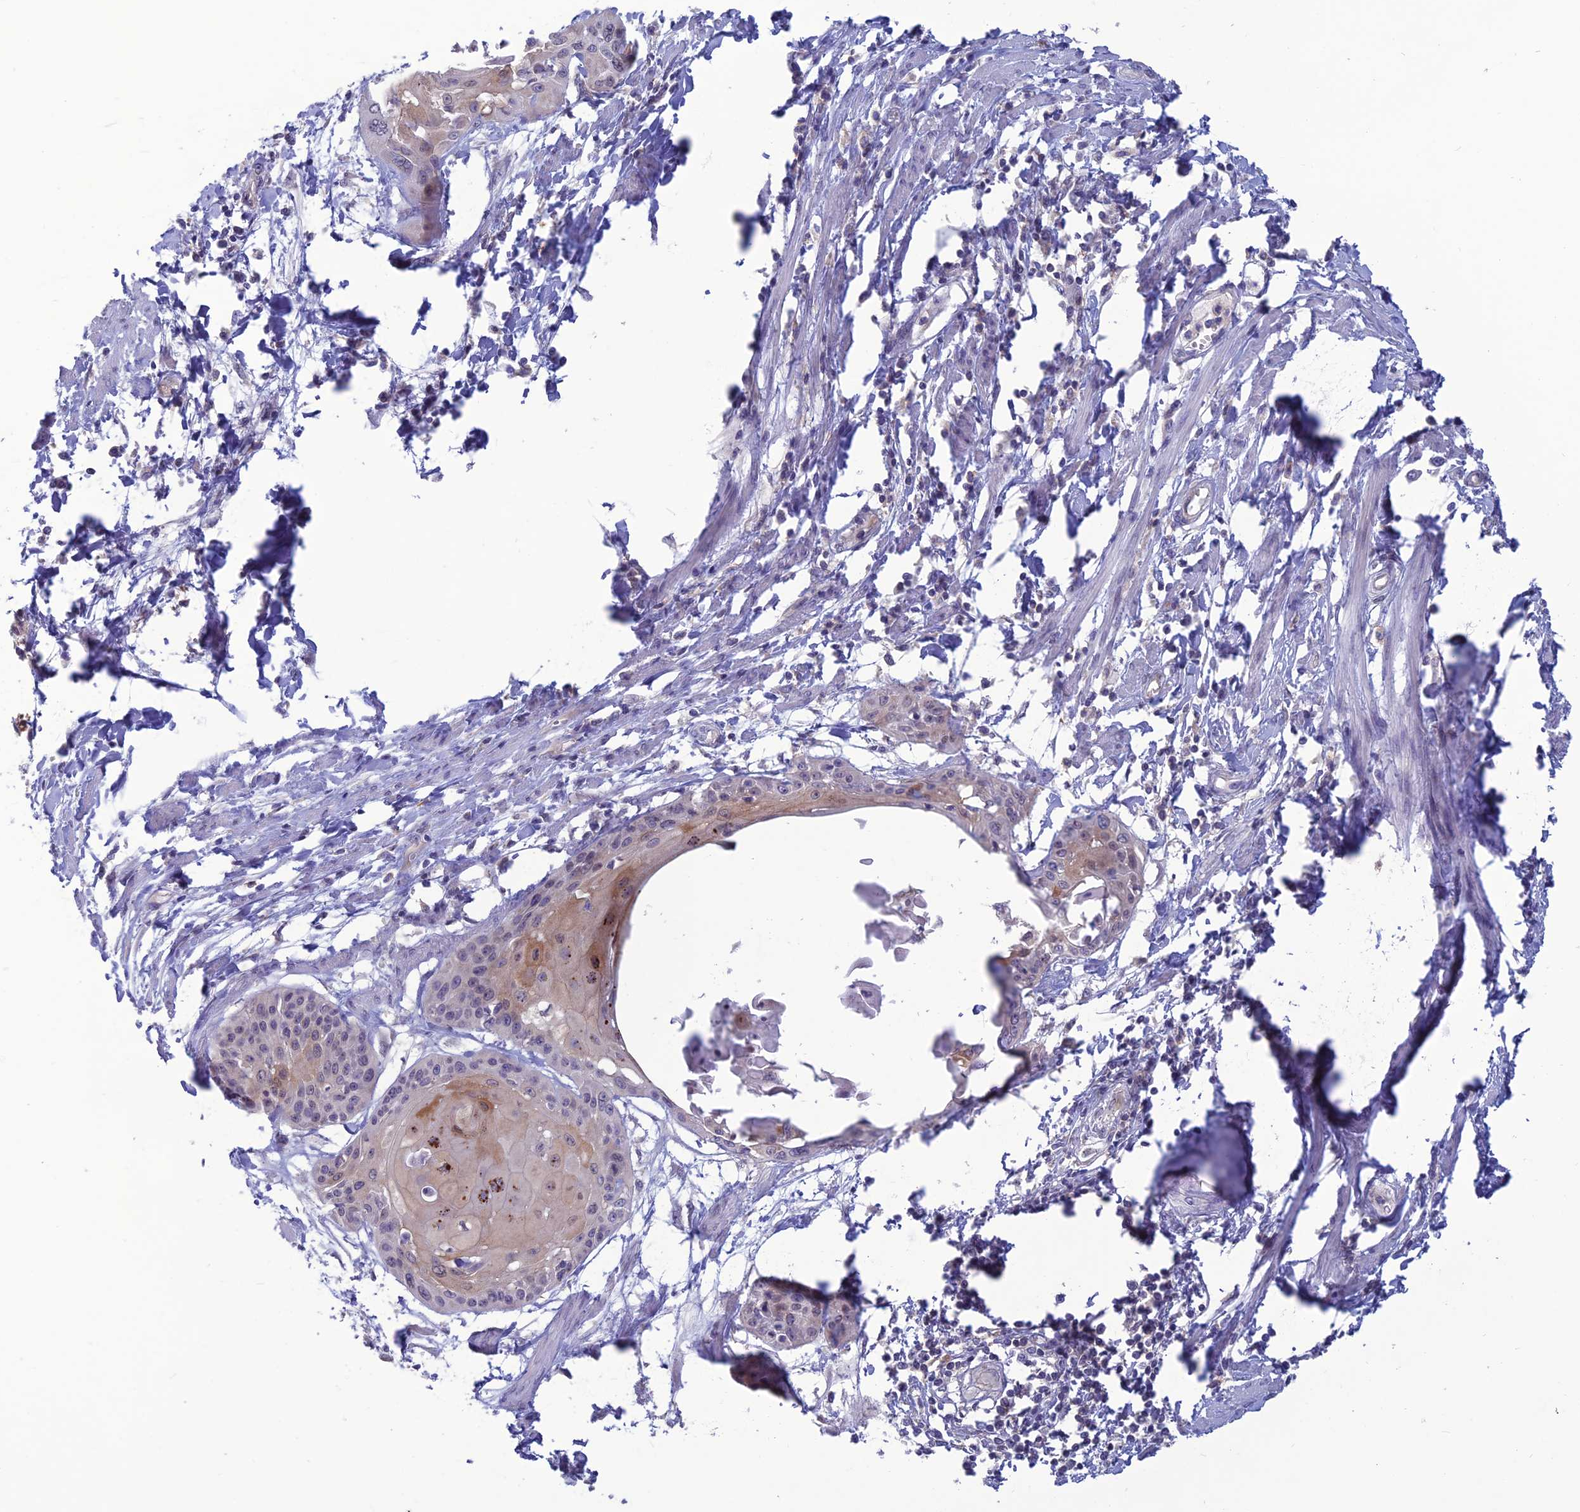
{"staining": {"intensity": "moderate", "quantity": "<25%", "location": "cytoplasmic/membranous,nuclear"}, "tissue": "cervical cancer", "cell_type": "Tumor cells", "image_type": "cancer", "snomed": [{"axis": "morphology", "description": "Squamous cell carcinoma, NOS"}, {"axis": "topography", "description": "Cervix"}], "caption": "Immunohistochemistry (IHC) photomicrograph of cervical cancer stained for a protein (brown), which shows low levels of moderate cytoplasmic/membranous and nuclear expression in about <25% of tumor cells.", "gene": "WDR46", "patient": {"sex": "female", "age": 57}}